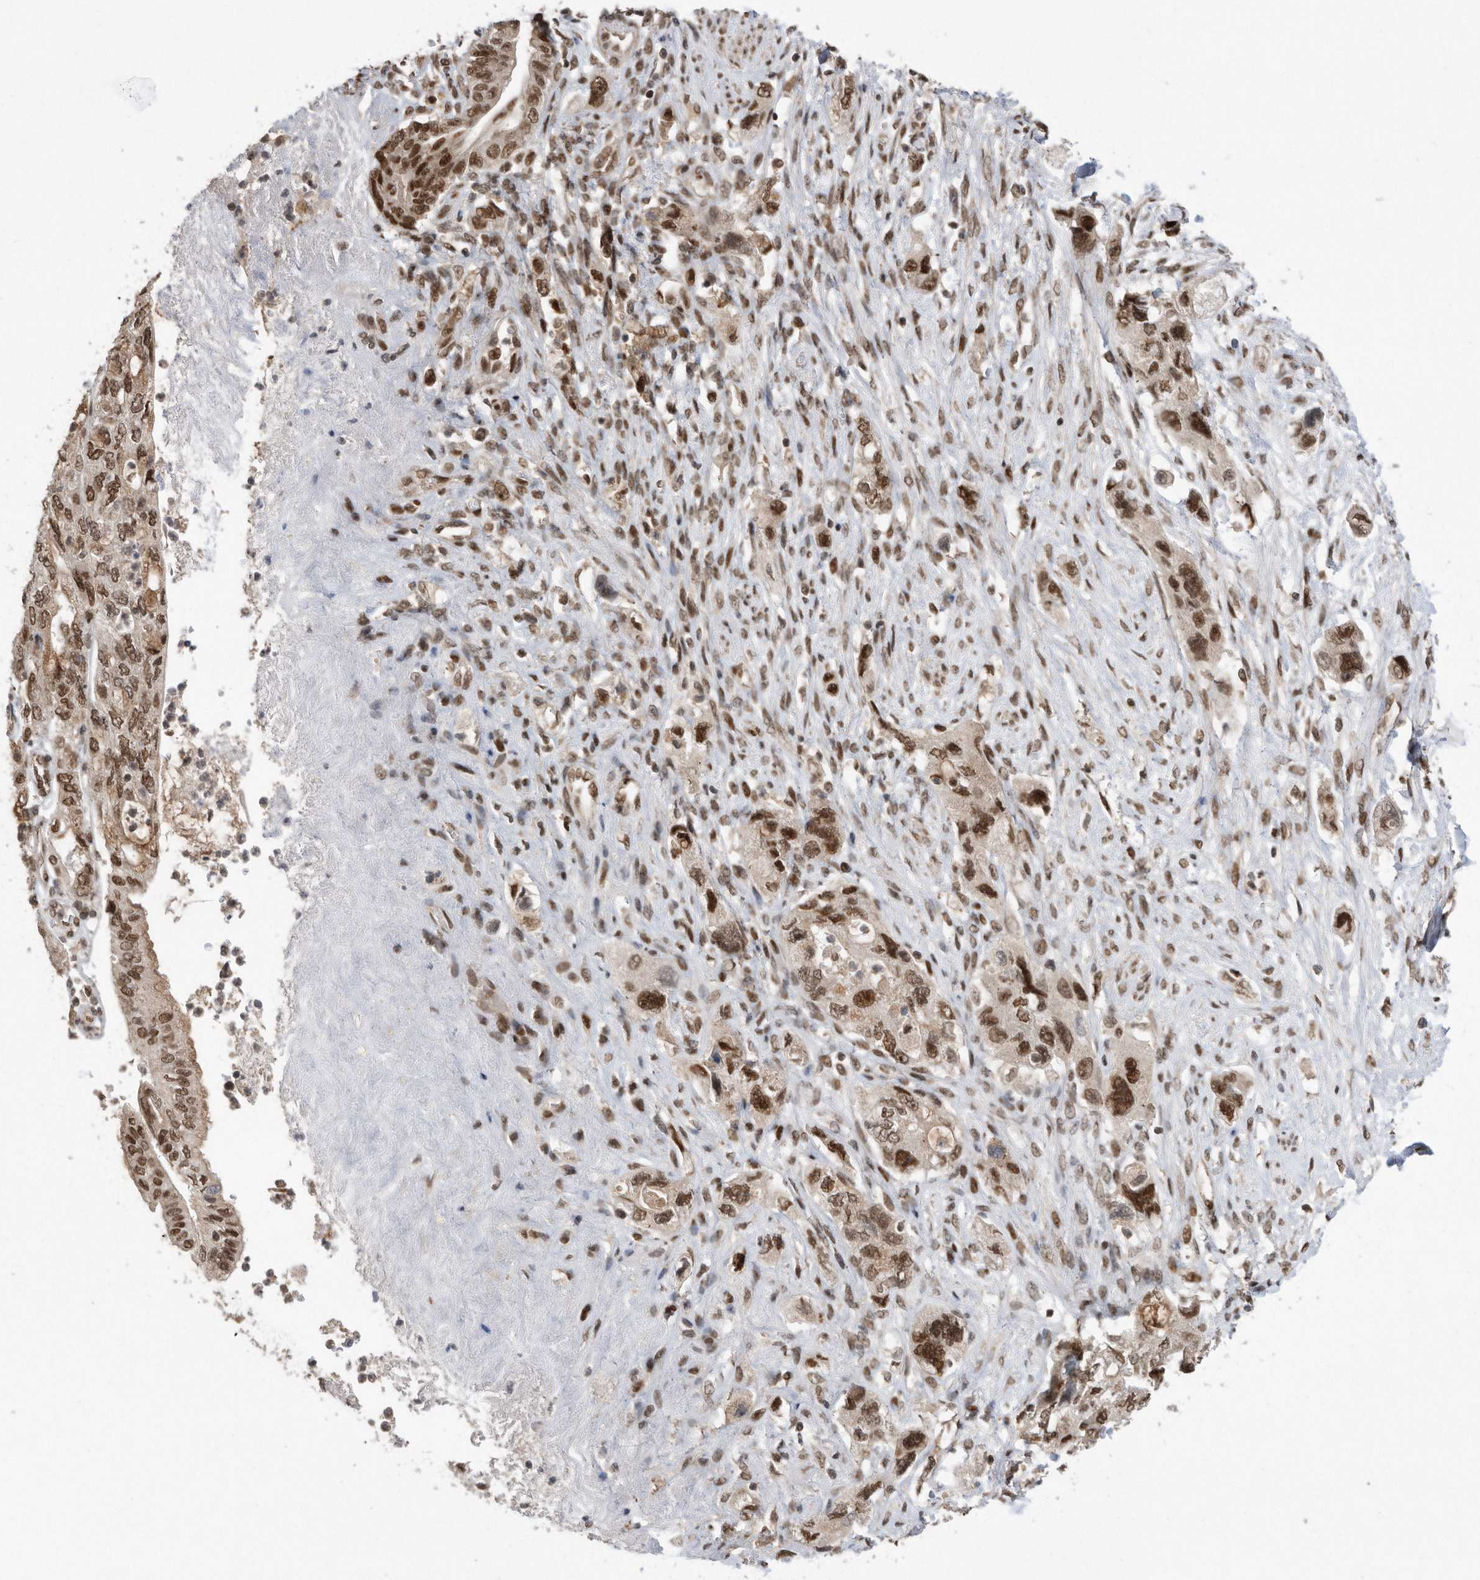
{"staining": {"intensity": "strong", "quantity": ">75%", "location": "nuclear"}, "tissue": "pancreatic cancer", "cell_type": "Tumor cells", "image_type": "cancer", "snomed": [{"axis": "morphology", "description": "Adenocarcinoma, NOS"}, {"axis": "topography", "description": "Pancreas"}], "caption": "Immunohistochemical staining of human pancreatic adenocarcinoma reveals high levels of strong nuclear protein expression in approximately >75% of tumor cells.", "gene": "TDRD3", "patient": {"sex": "female", "age": 73}}